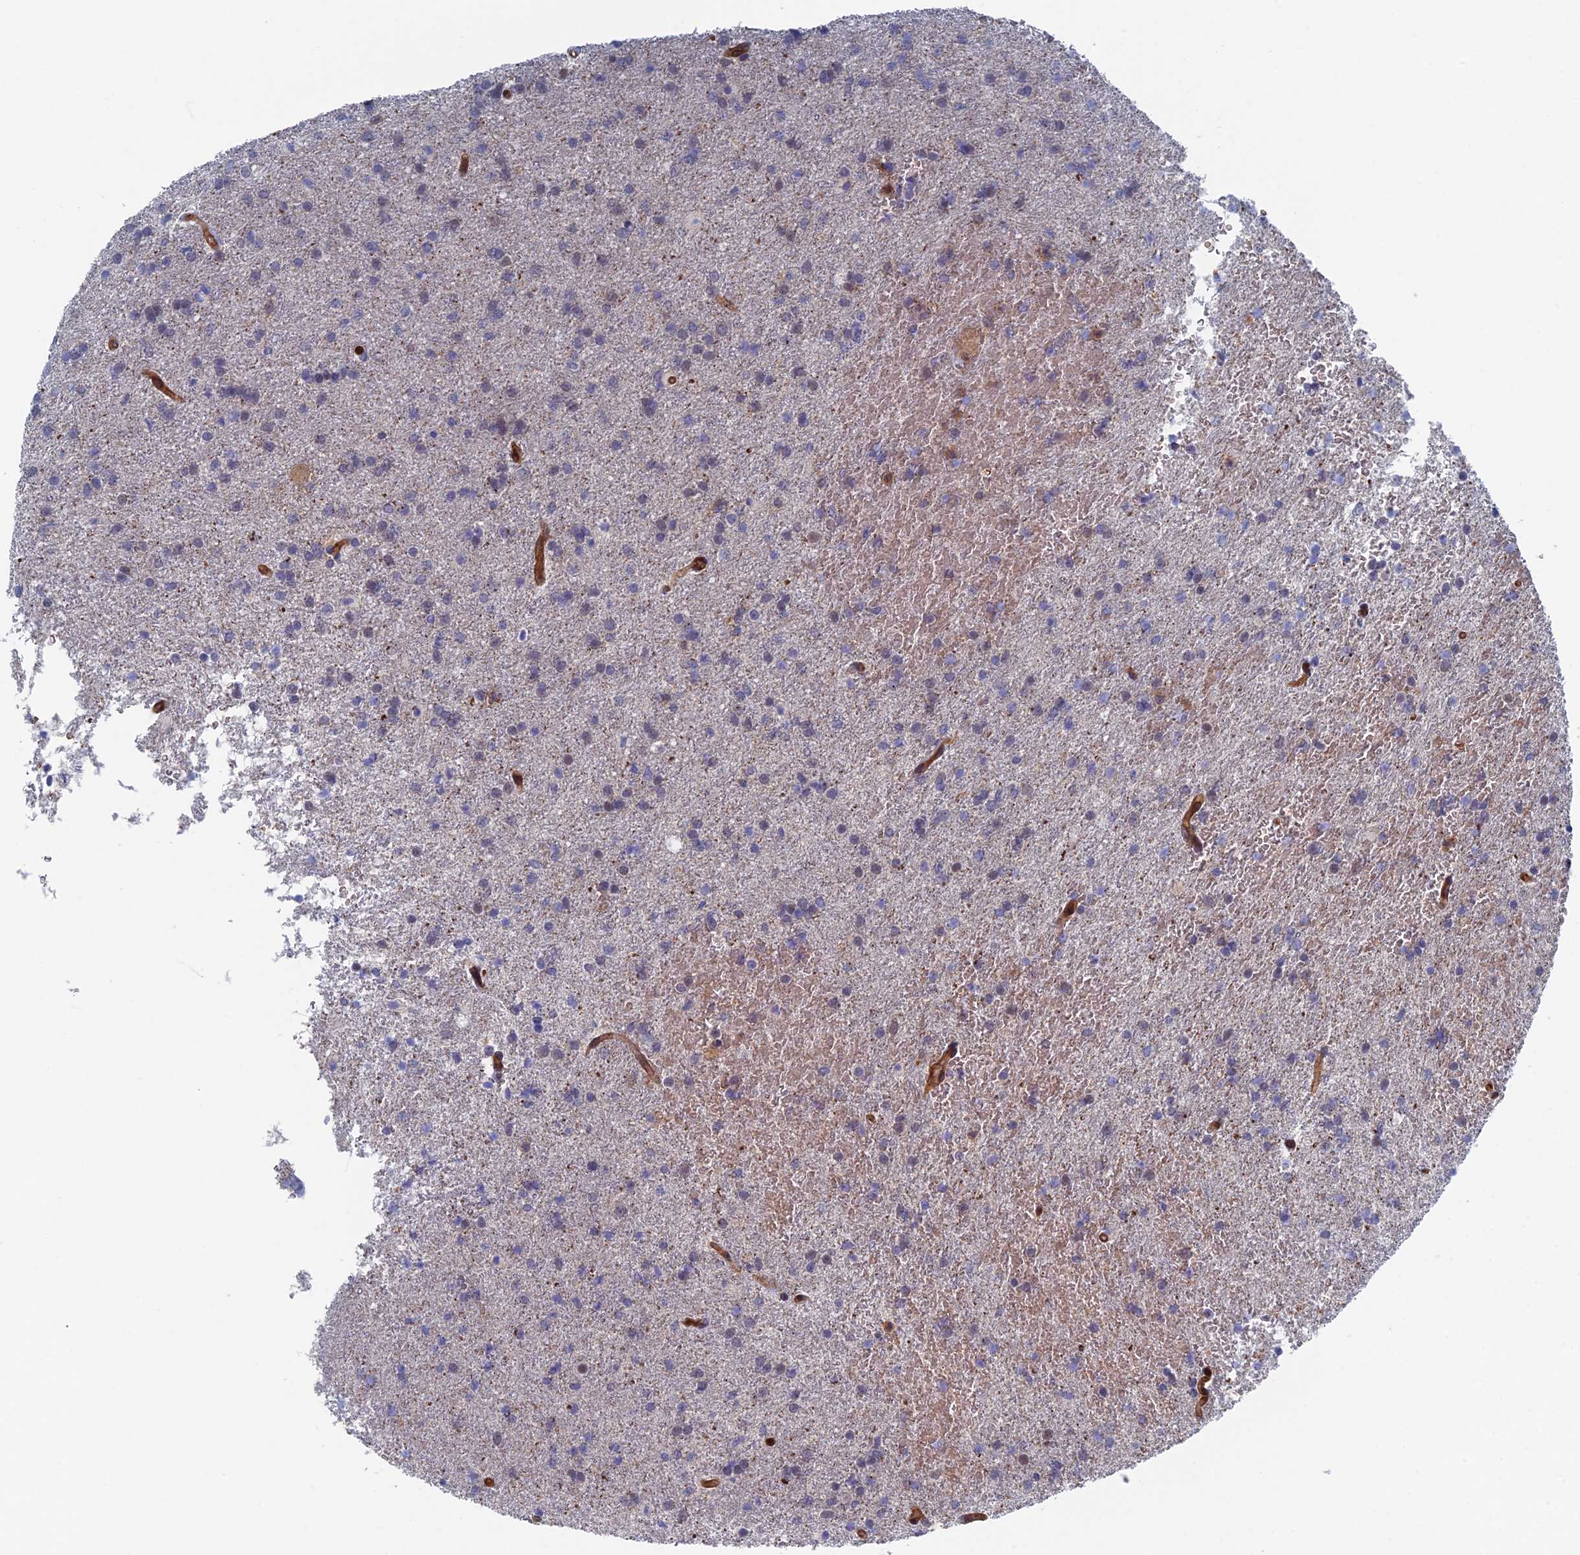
{"staining": {"intensity": "weak", "quantity": "<25%", "location": "cytoplasmic/membranous"}, "tissue": "glioma", "cell_type": "Tumor cells", "image_type": "cancer", "snomed": [{"axis": "morphology", "description": "Glioma, malignant, High grade"}, {"axis": "topography", "description": "Brain"}], "caption": "Glioma was stained to show a protein in brown. There is no significant positivity in tumor cells. (DAB immunohistochemistry (IHC) with hematoxylin counter stain).", "gene": "ARAP3", "patient": {"sex": "female", "age": 50}}